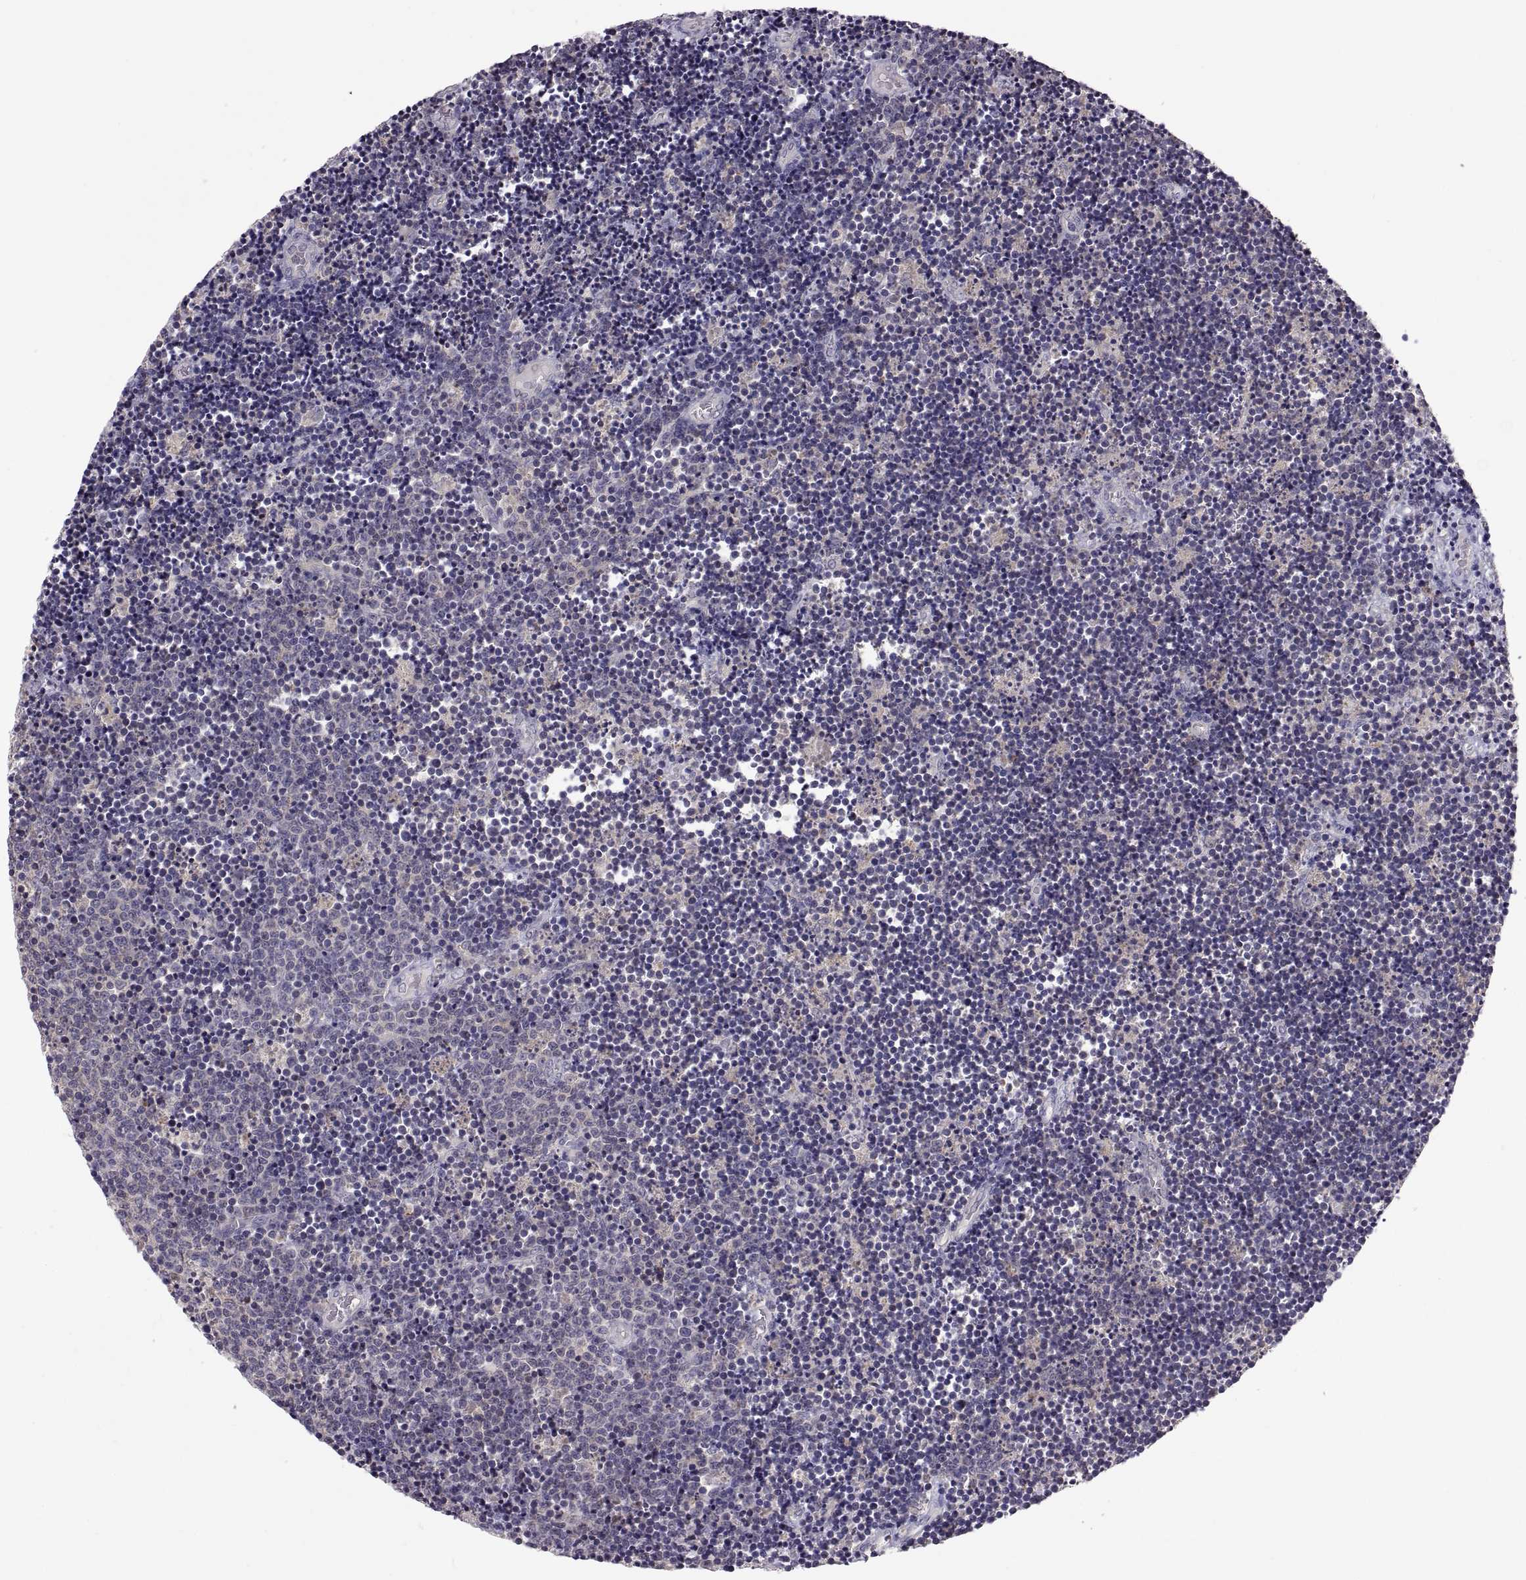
{"staining": {"intensity": "negative", "quantity": "none", "location": "none"}, "tissue": "lymphoma", "cell_type": "Tumor cells", "image_type": "cancer", "snomed": [{"axis": "morphology", "description": "Malignant lymphoma, non-Hodgkin's type, Low grade"}, {"axis": "topography", "description": "Brain"}], "caption": "IHC of lymphoma exhibits no expression in tumor cells.", "gene": "FGF9", "patient": {"sex": "female", "age": 66}}